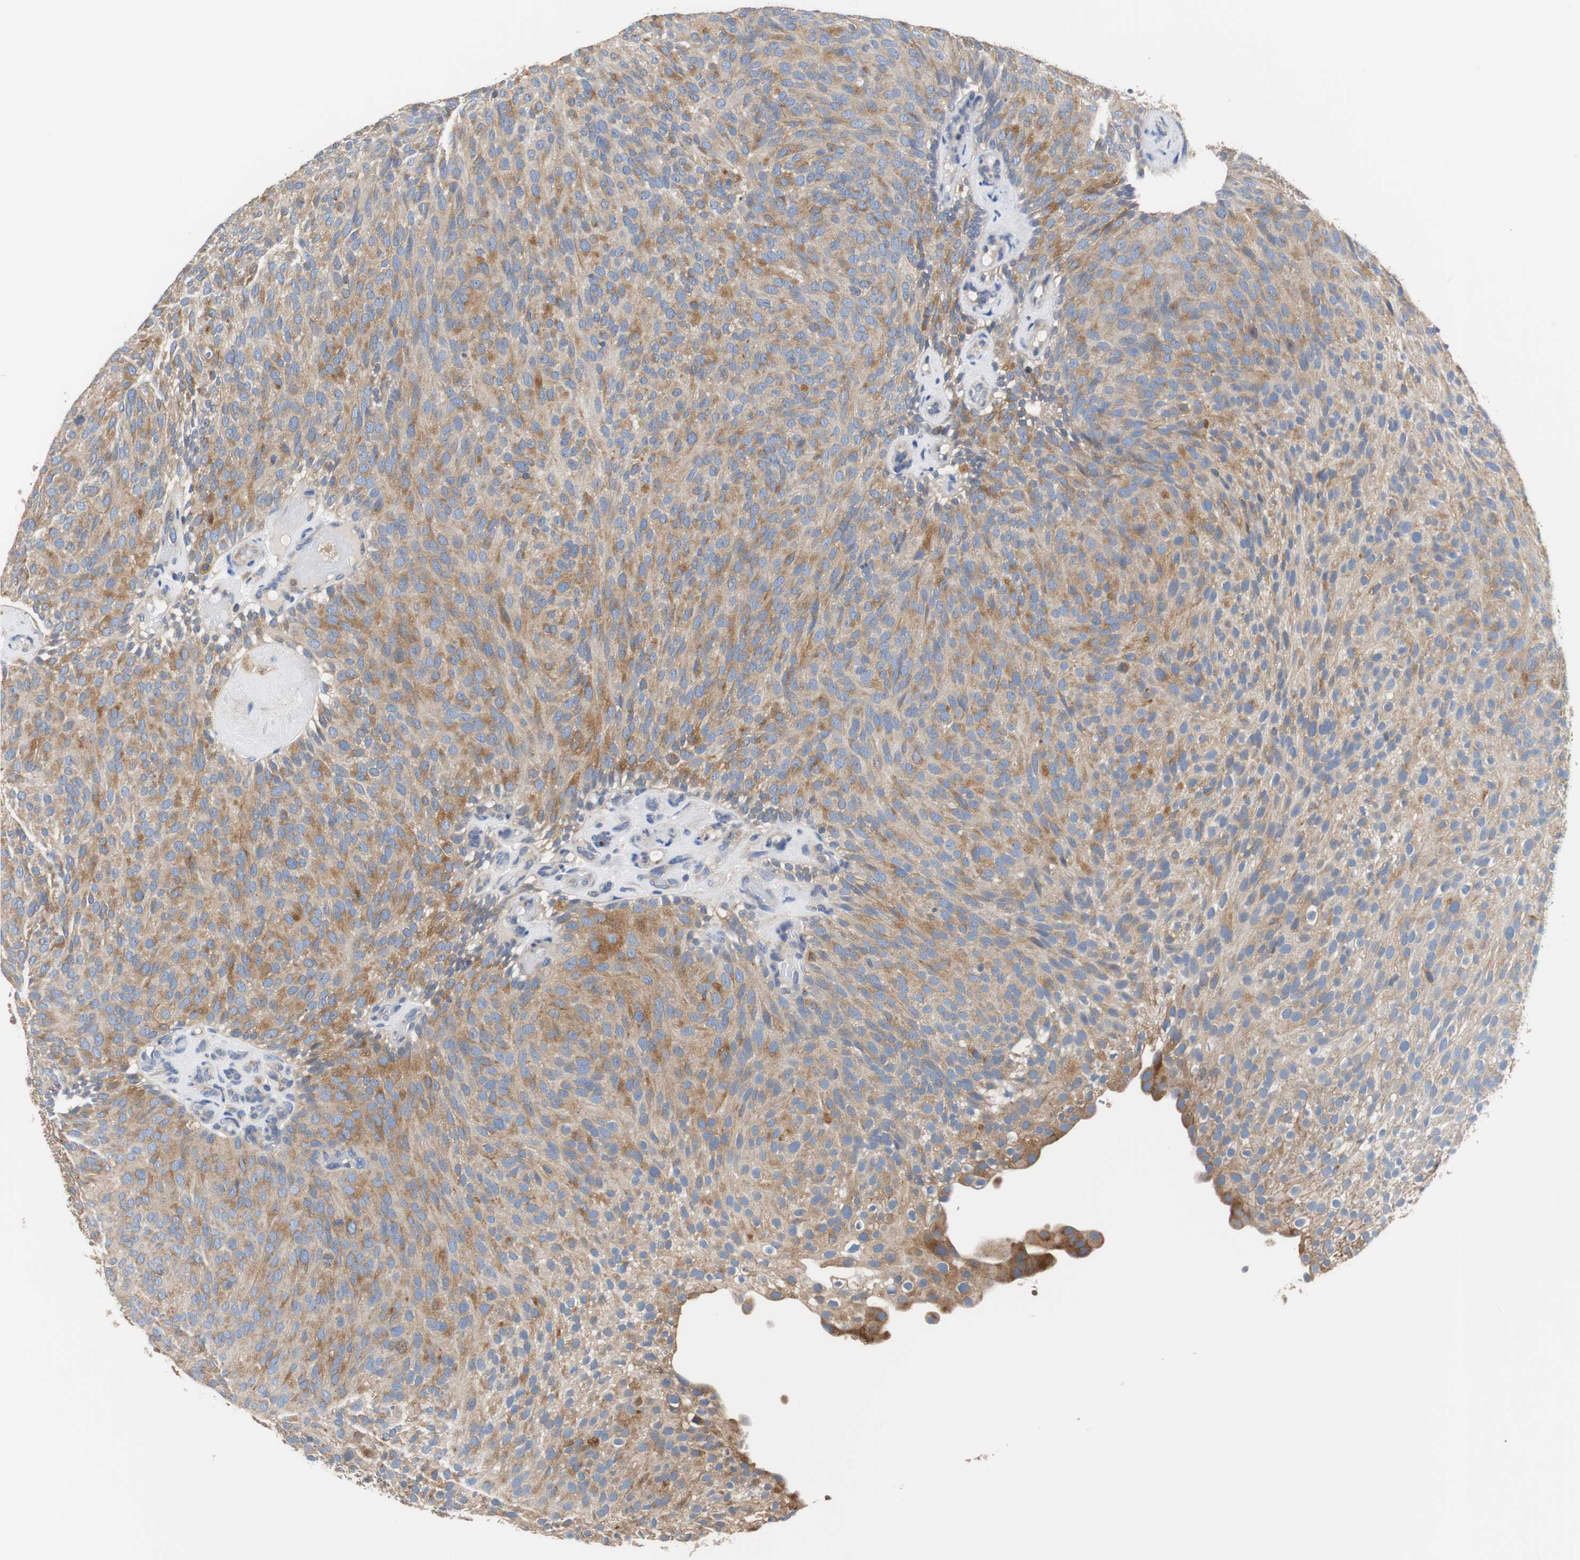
{"staining": {"intensity": "moderate", "quantity": ">75%", "location": "cytoplasmic/membranous"}, "tissue": "urothelial cancer", "cell_type": "Tumor cells", "image_type": "cancer", "snomed": [{"axis": "morphology", "description": "Urothelial carcinoma, Low grade"}, {"axis": "topography", "description": "Urinary bladder"}], "caption": "About >75% of tumor cells in urothelial carcinoma (low-grade) reveal moderate cytoplasmic/membranous protein expression as visualized by brown immunohistochemical staining.", "gene": "VAMP8", "patient": {"sex": "male", "age": 78}}